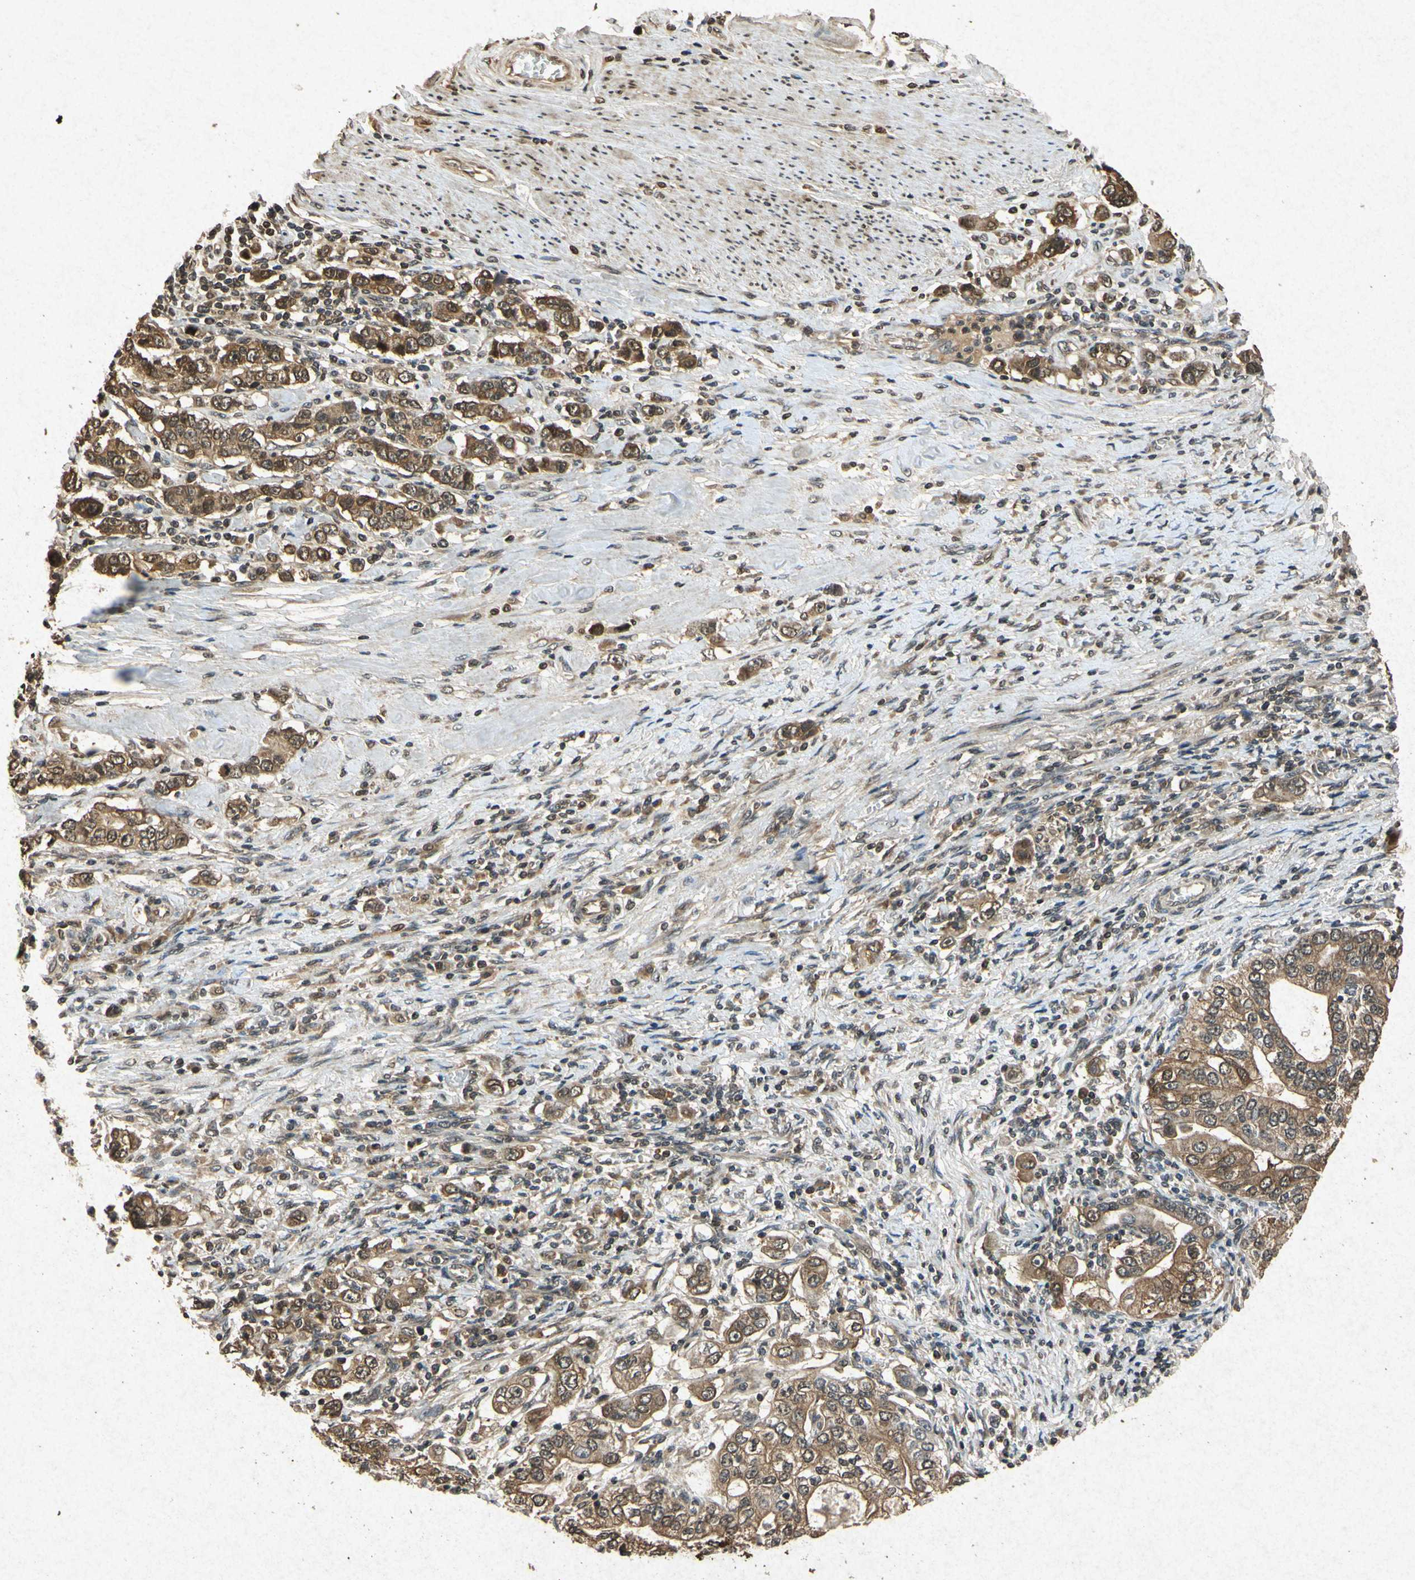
{"staining": {"intensity": "moderate", "quantity": ">75%", "location": "cytoplasmic/membranous,nuclear"}, "tissue": "stomach cancer", "cell_type": "Tumor cells", "image_type": "cancer", "snomed": [{"axis": "morphology", "description": "Adenocarcinoma, NOS"}, {"axis": "topography", "description": "Stomach, lower"}], "caption": "Tumor cells exhibit medium levels of moderate cytoplasmic/membranous and nuclear positivity in about >75% of cells in human stomach adenocarcinoma.", "gene": "ATP6V1H", "patient": {"sex": "female", "age": 72}}